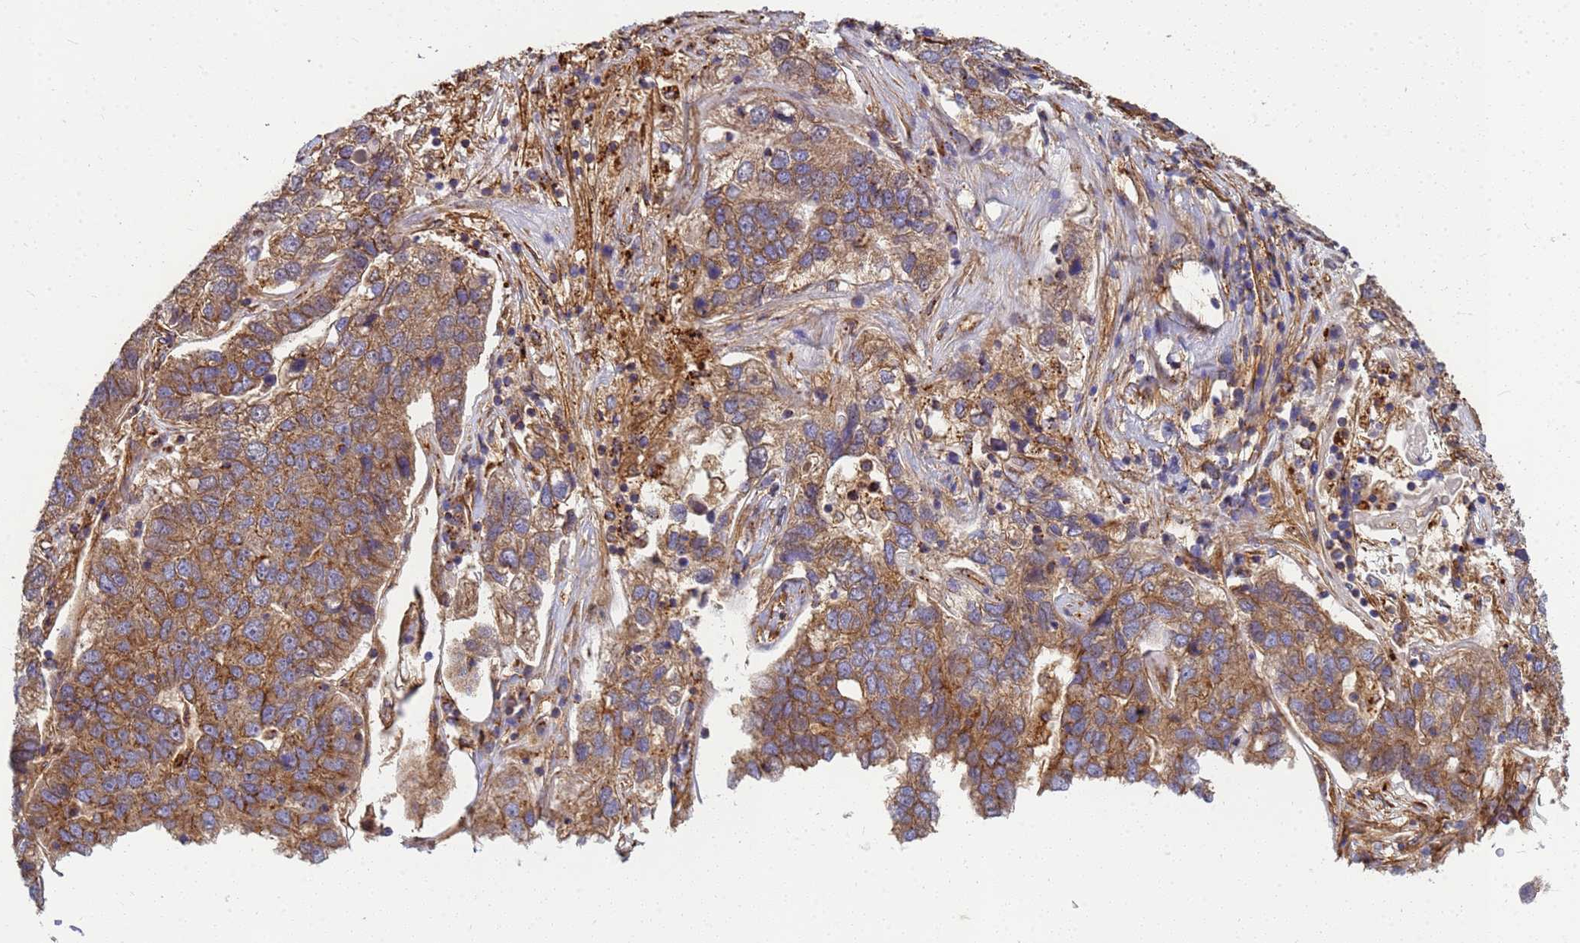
{"staining": {"intensity": "moderate", "quantity": ">75%", "location": "cytoplasmic/membranous"}, "tissue": "pancreatic cancer", "cell_type": "Tumor cells", "image_type": "cancer", "snomed": [{"axis": "morphology", "description": "Adenocarcinoma, NOS"}, {"axis": "topography", "description": "Pancreas"}], "caption": "A high-resolution histopathology image shows immunohistochemistry (IHC) staining of adenocarcinoma (pancreatic), which shows moderate cytoplasmic/membranous positivity in about >75% of tumor cells.", "gene": "C2CD5", "patient": {"sex": "female", "age": 61}}